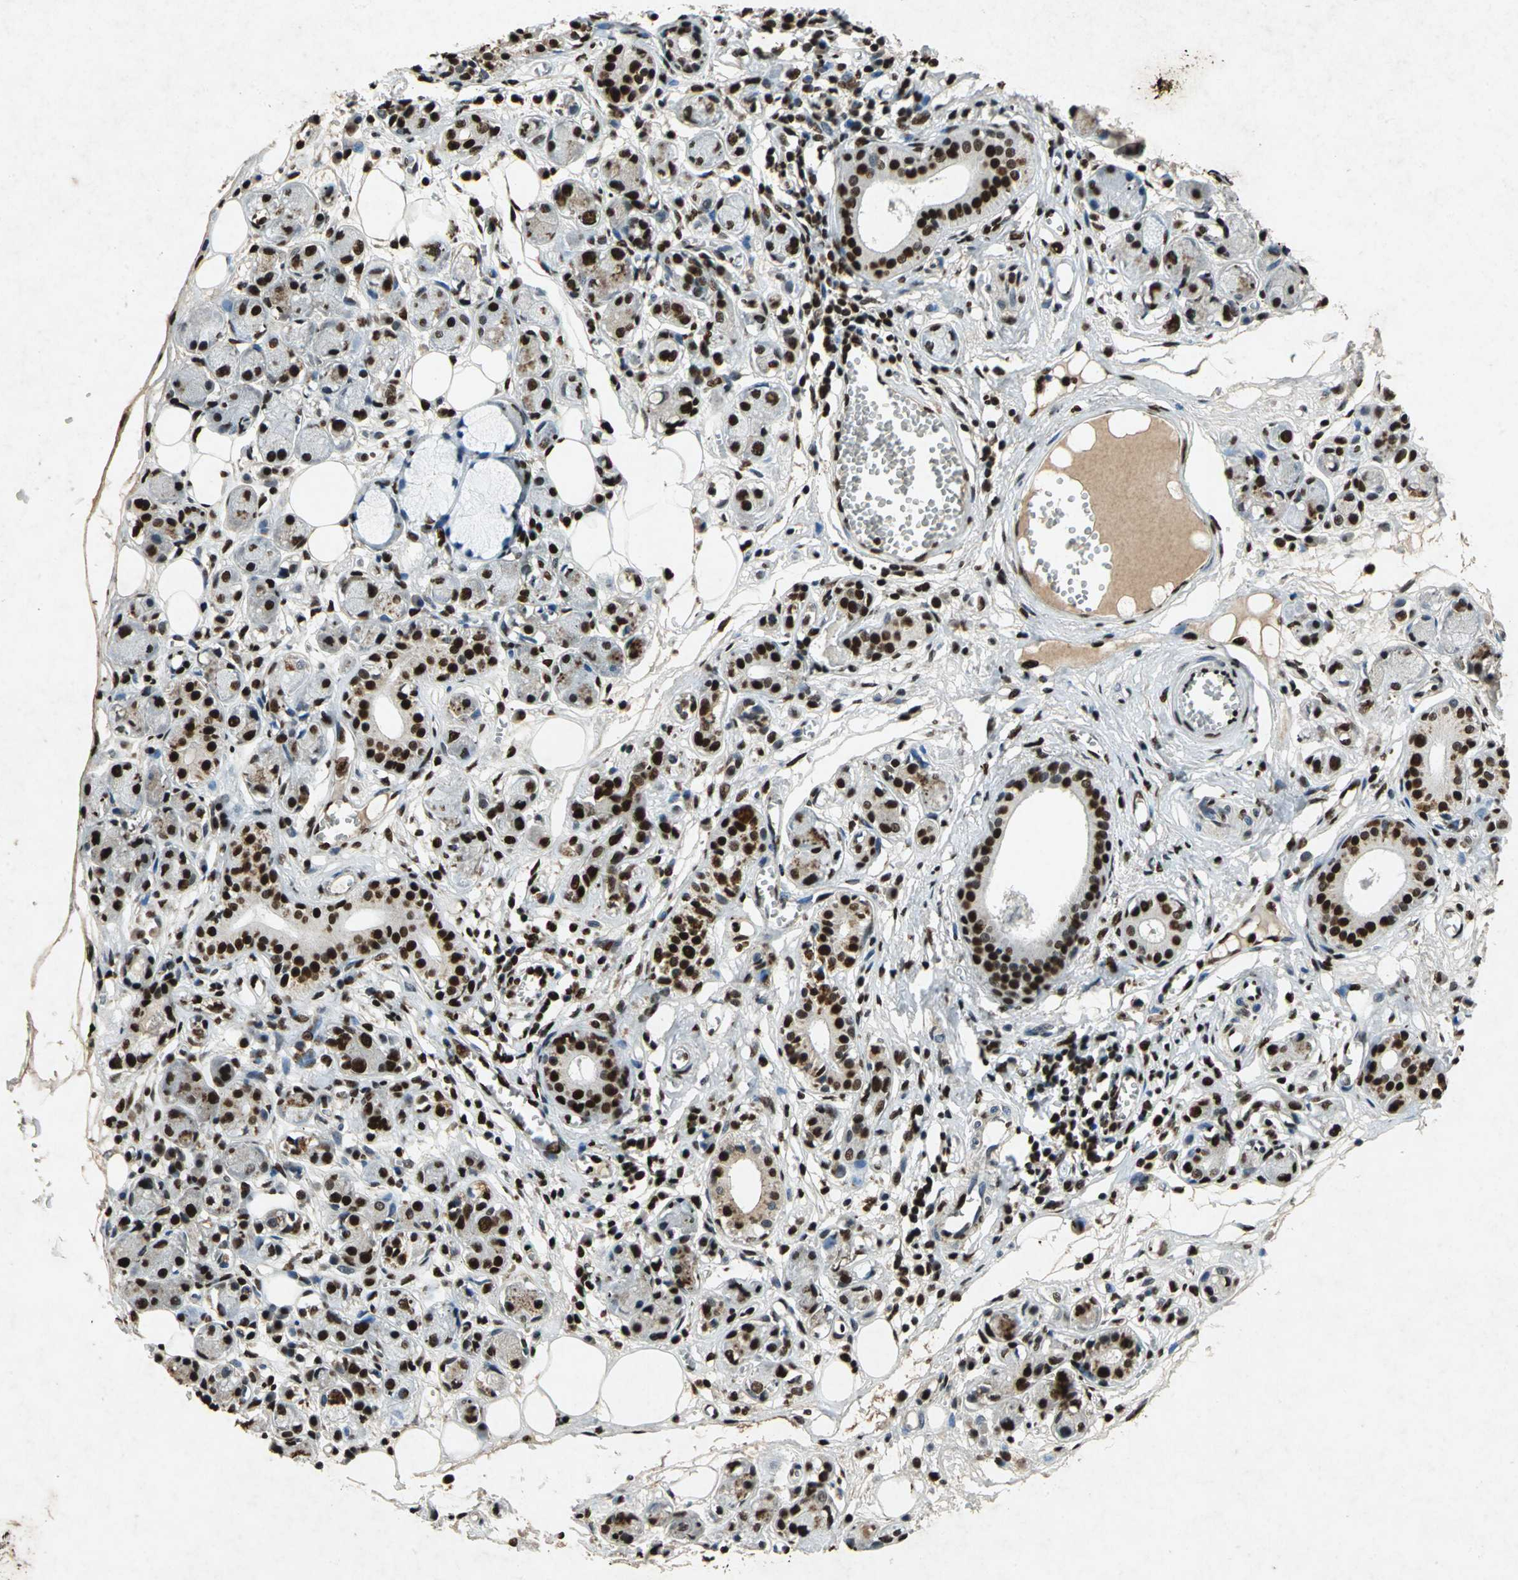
{"staining": {"intensity": "strong", "quantity": ">75%", "location": "cytoplasmic/membranous,nuclear"}, "tissue": "adipose tissue", "cell_type": "Adipocytes", "image_type": "normal", "snomed": [{"axis": "morphology", "description": "Normal tissue, NOS"}, {"axis": "morphology", "description": "Inflammation, NOS"}, {"axis": "topography", "description": "Vascular tissue"}, {"axis": "topography", "description": "Salivary gland"}], "caption": "Protein staining displays strong cytoplasmic/membranous,nuclear staining in about >75% of adipocytes in unremarkable adipose tissue.", "gene": "ANP32A", "patient": {"sex": "female", "age": 75}}